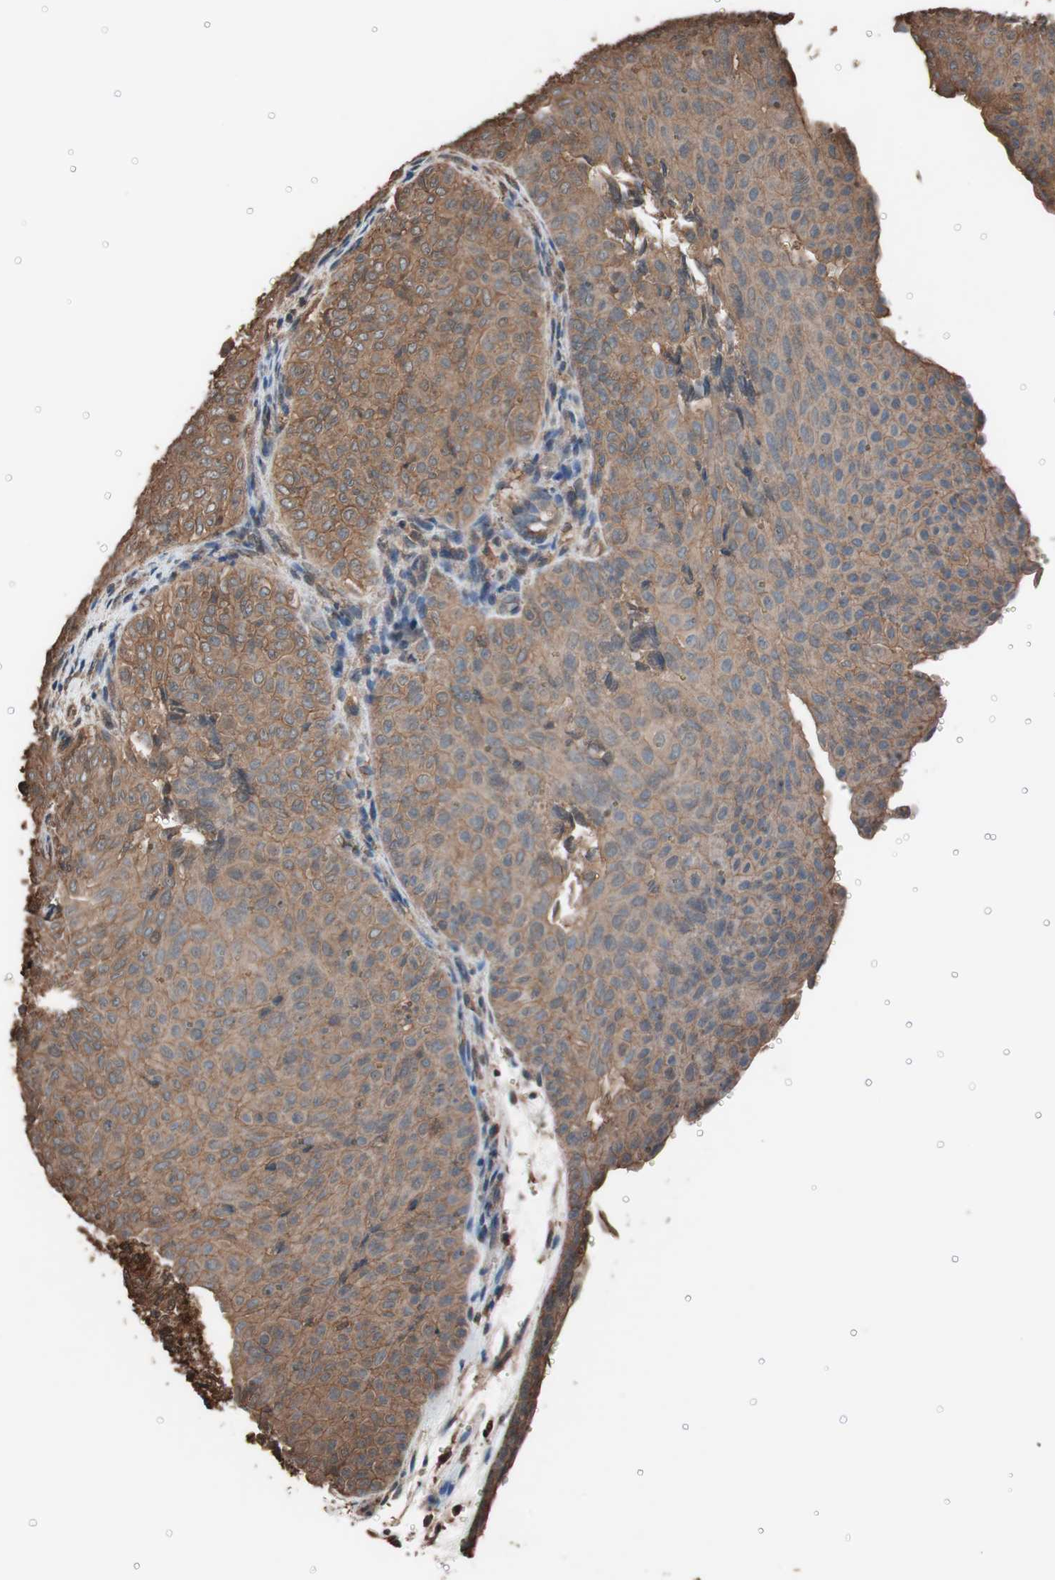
{"staining": {"intensity": "strong", "quantity": ">75%", "location": "cytoplasmic/membranous"}, "tissue": "urothelial cancer", "cell_type": "Tumor cells", "image_type": "cancer", "snomed": [{"axis": "morphology", "description": "Urothelial carcinoma, Low grade"}, {"axis": "topography", "description": "Urinary bladder"}], "caption": "Human urothelial cancer stained for a protein (brown) exhibits strong cytoplasmic/membranous positive staining in about >75% of tumor cells.", "gene": "CALM2", "patient": {"sex": "male", "age": 78}}